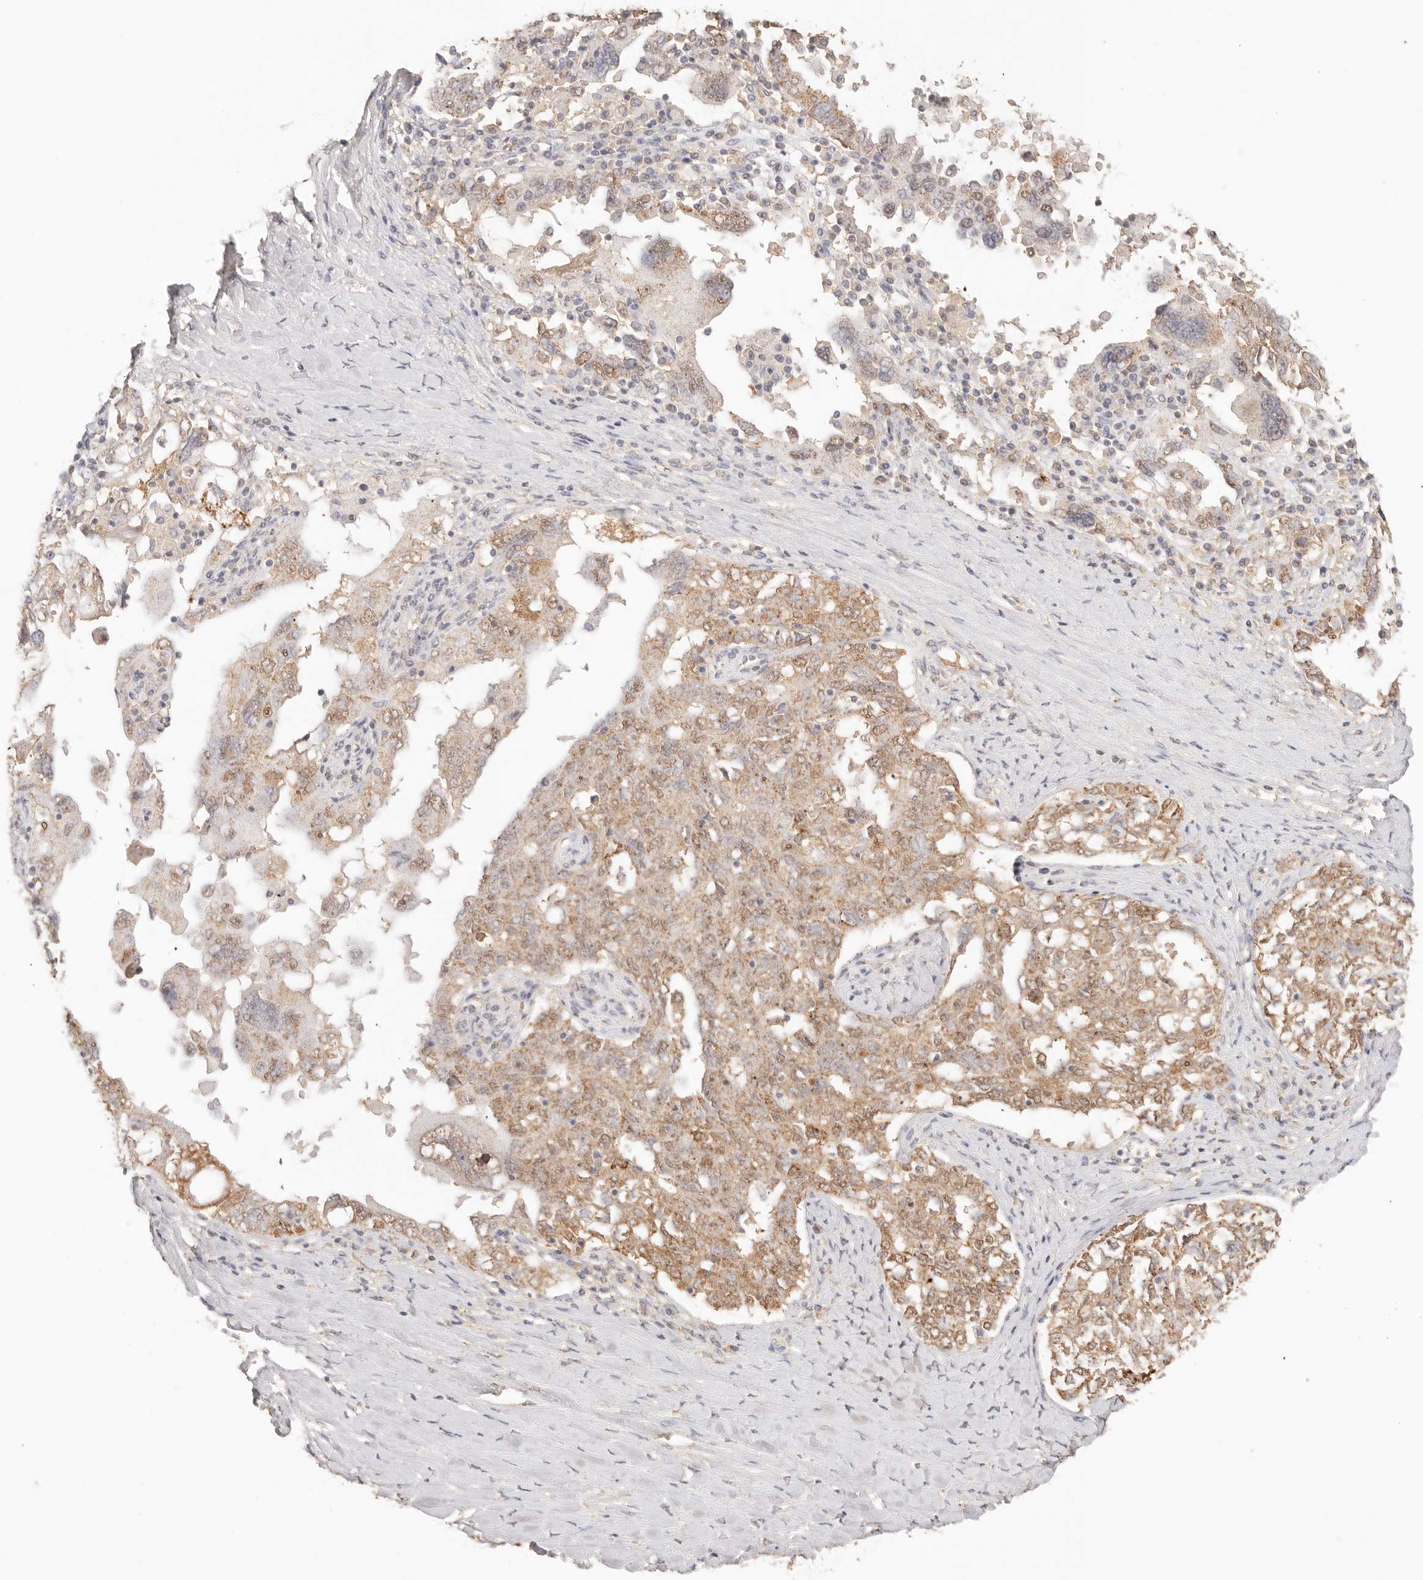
{"staining": {"intensity": "weak", "quantity": ">75%", "location": "cytoplasmic/membranous"}, "tissue": "ovarian cancer", "cell_type": "Tumor cells", "image_type": "cancer", "snomed": [{"axis": "morphology", "description": "Carcinoma, endometroid"}, {"axis": "topography", "description": "Ovary"}], "caption": "Ovarian cancer tissue displays weak cytoplasmic/membranous positivity in approximately >75% of tumor cells, visualized by immunohistochemistry.", "gene": "IL1R2", "patient": {"sex": "female", "age": 62}}